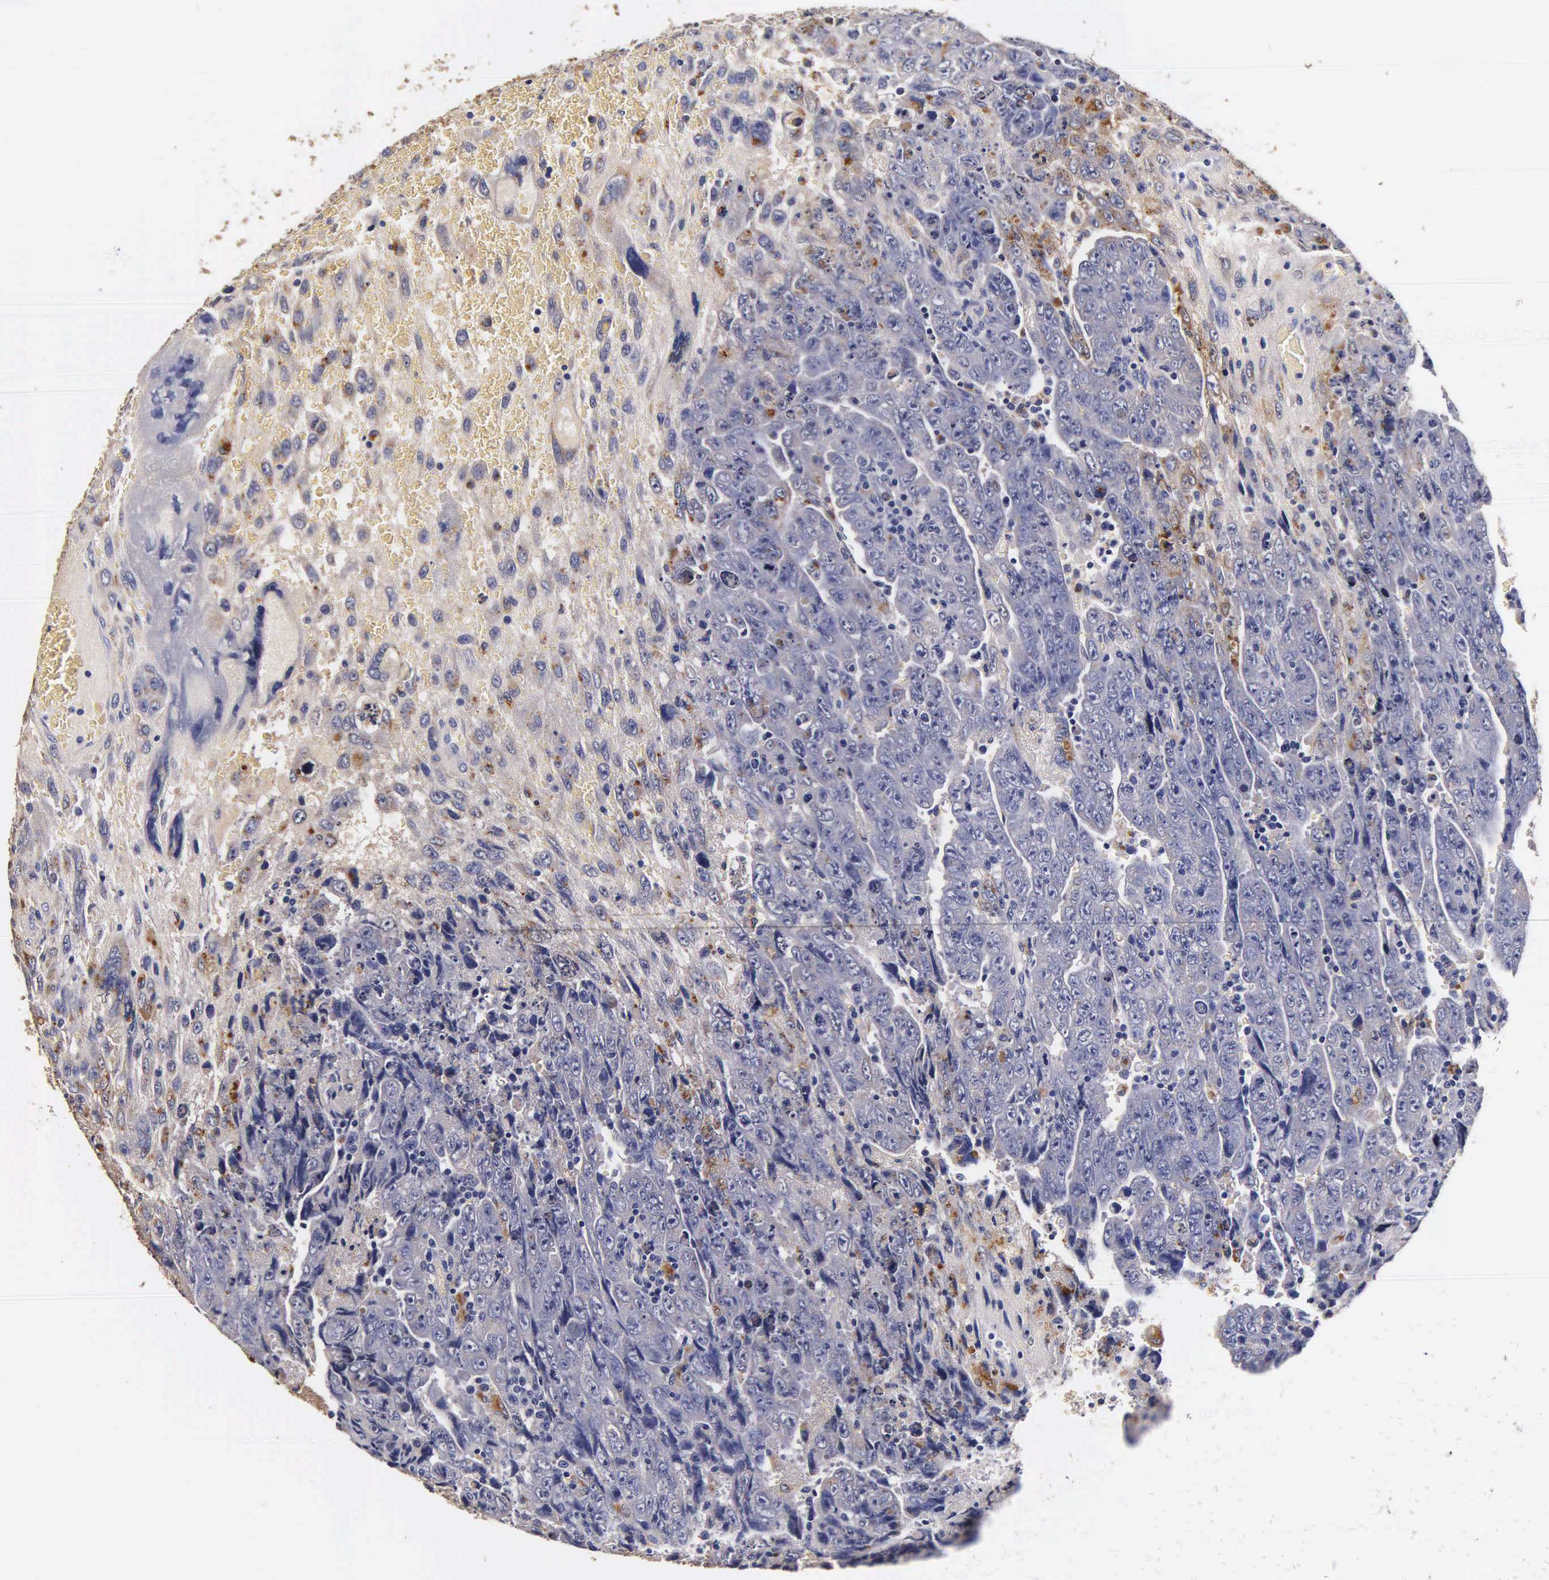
{"staining": {"intensity": "weak", "quantity": "<25%", "location": "cytoplasmic/membranous"}, "tissue": "testis cancer", "cell_type": "Tumor cells", "image_type": "cancer", "snomed": [{"axis": "morphology", "description": "Carcinoma, Embryonal, NOS"}, {"axis": "topography", "description": "Testis"}], "caption": "This micrograph is of testis cancer stained with immunohistochemistry (IHC) to label a protein in brown with the nuclei are counter-stained blue. There is no expression in tumor cells. (DAB (3,3'-diaminobenzidine) immunohistochemistry (IHC) with hematoxylin counter stain).", "gene": "CTSB", "patient": {"sex": "male", "age": 28}}